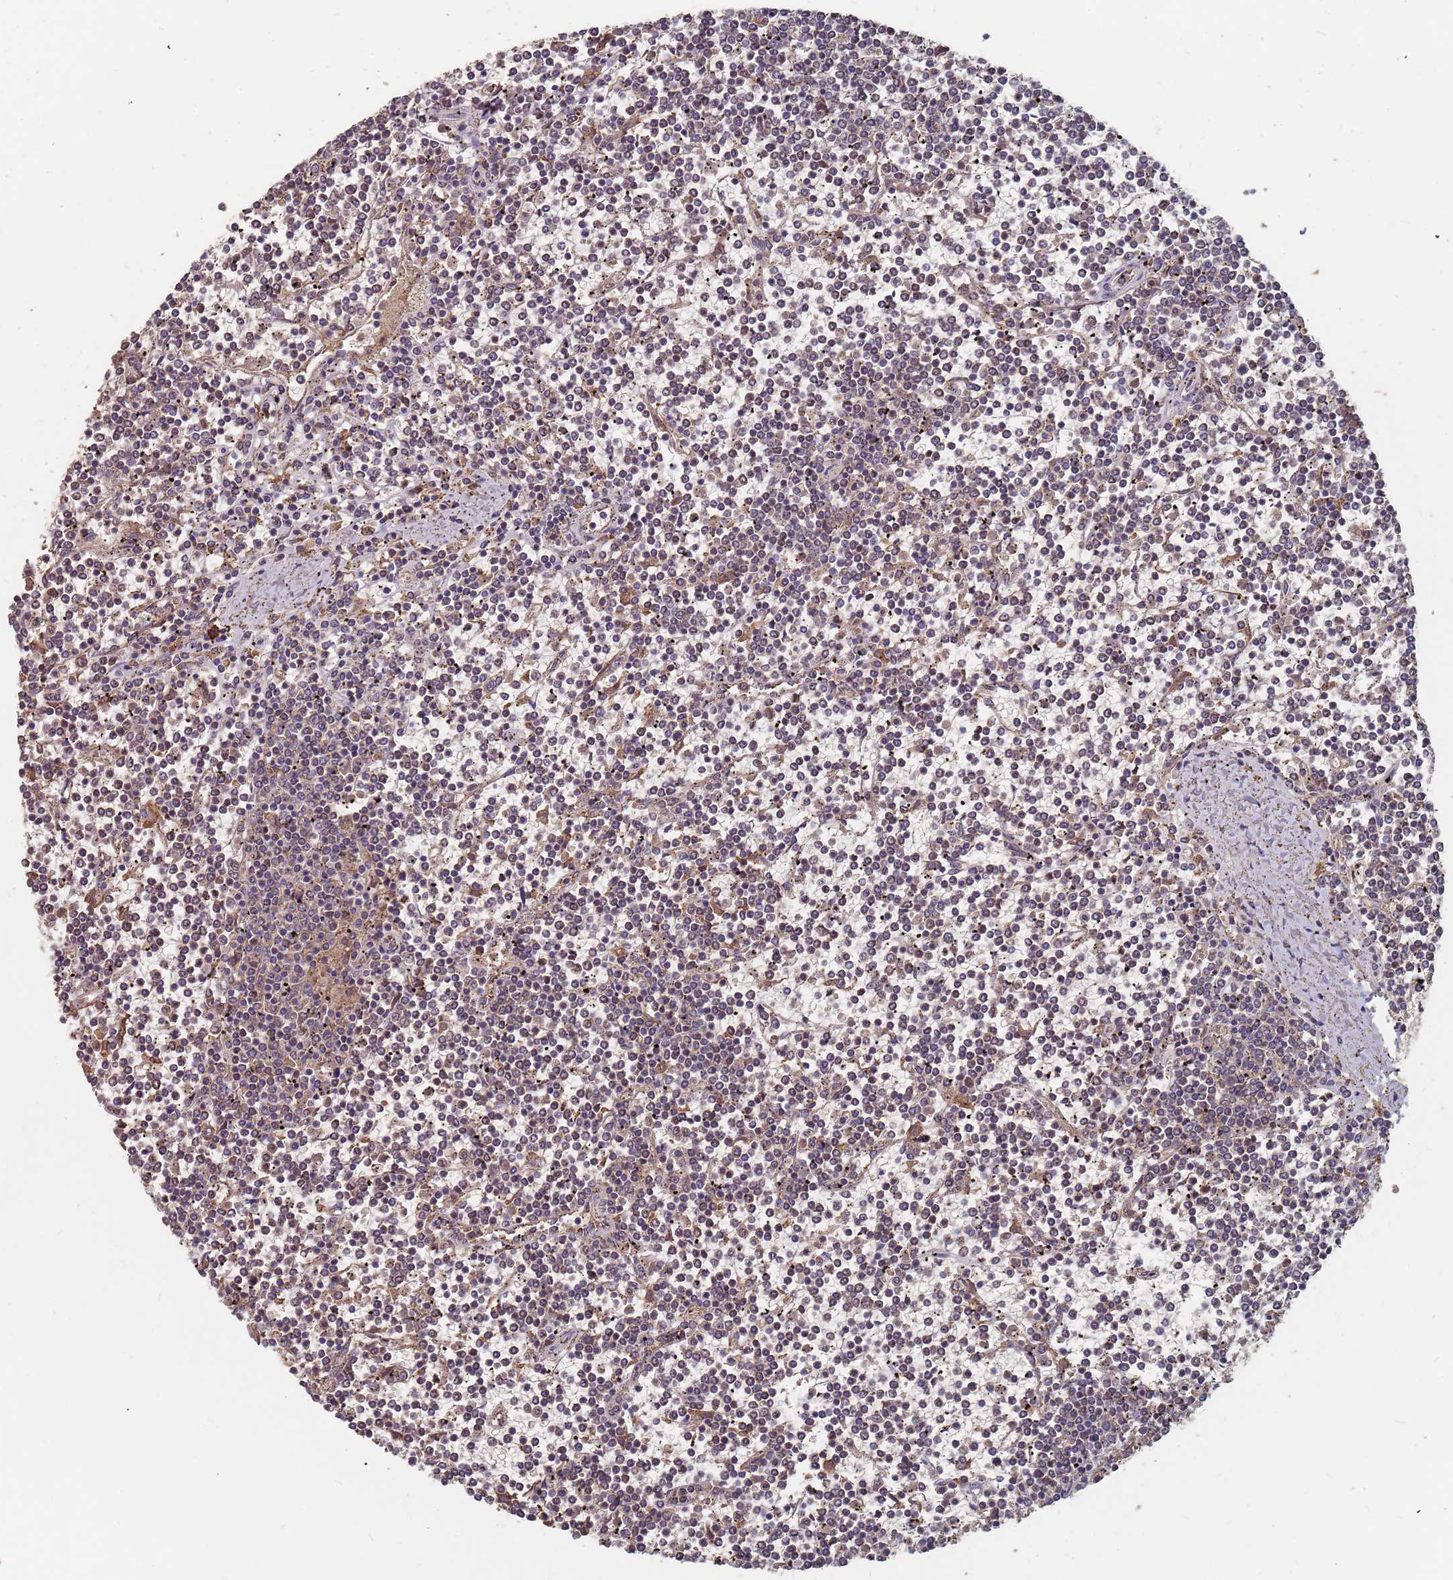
{"staining": {"intensity": "weak", "quantity": "25%-75%", "location": "cytoplasmic/membranous"}, "tissue": "lymphoma", "cell_type": "Tumor cells", "image_type": "cancer", "snomed": [{"axis": "morphology", "description": "Malignant lymphoma, non-Hodgkin's type, Low grade"}, {"axis": "topography", "description": "Spleen"}], "caption": "The image demonstrates a brown stain indicating the presence of a protein in the cytoplasmic/membranous of tumor cells in lymphoma.", "gene": "ATG5", "patient": {"sex": "female", "age": 19}}